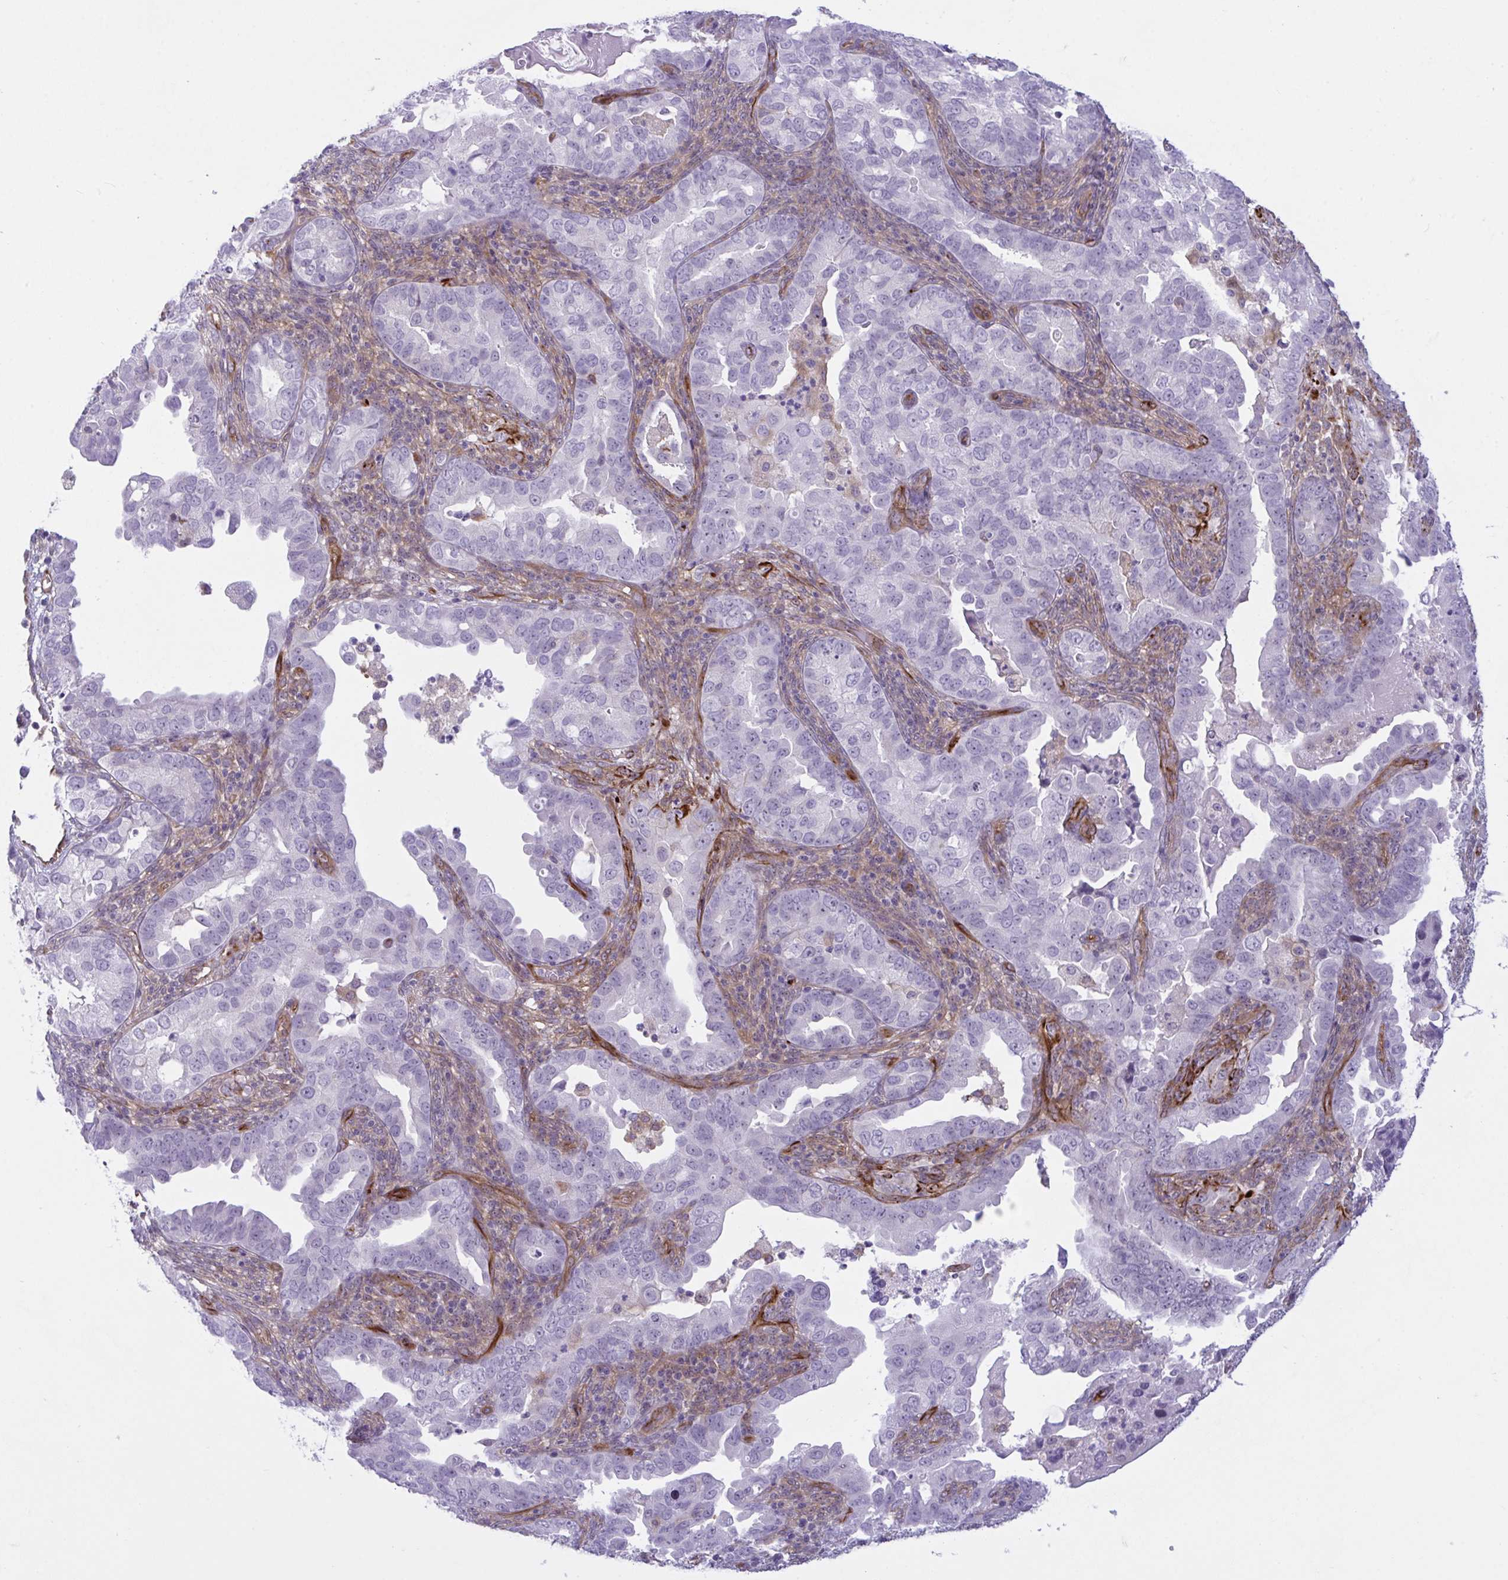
{"staining": {"intensity": "negative", "quantity": "none", "location": "none"}, "tissue": "endometrial cancer", "cell_type": "Tumor cells", "image_type": "cancer", "snomed": [{"axis": "morphology", "description": "Adenocarcinoma, NOS"}, {"axis": "topography", "description": "Endometrium"}], "caption": "The micrograph demonstrates no staining of tumor cells in endometrial cancer (adenocarcinoma). (IHC, brightfield microscopy, high magnification).", "gene": "PRRT4", "patient": {"sex": "female", "age": 57}}